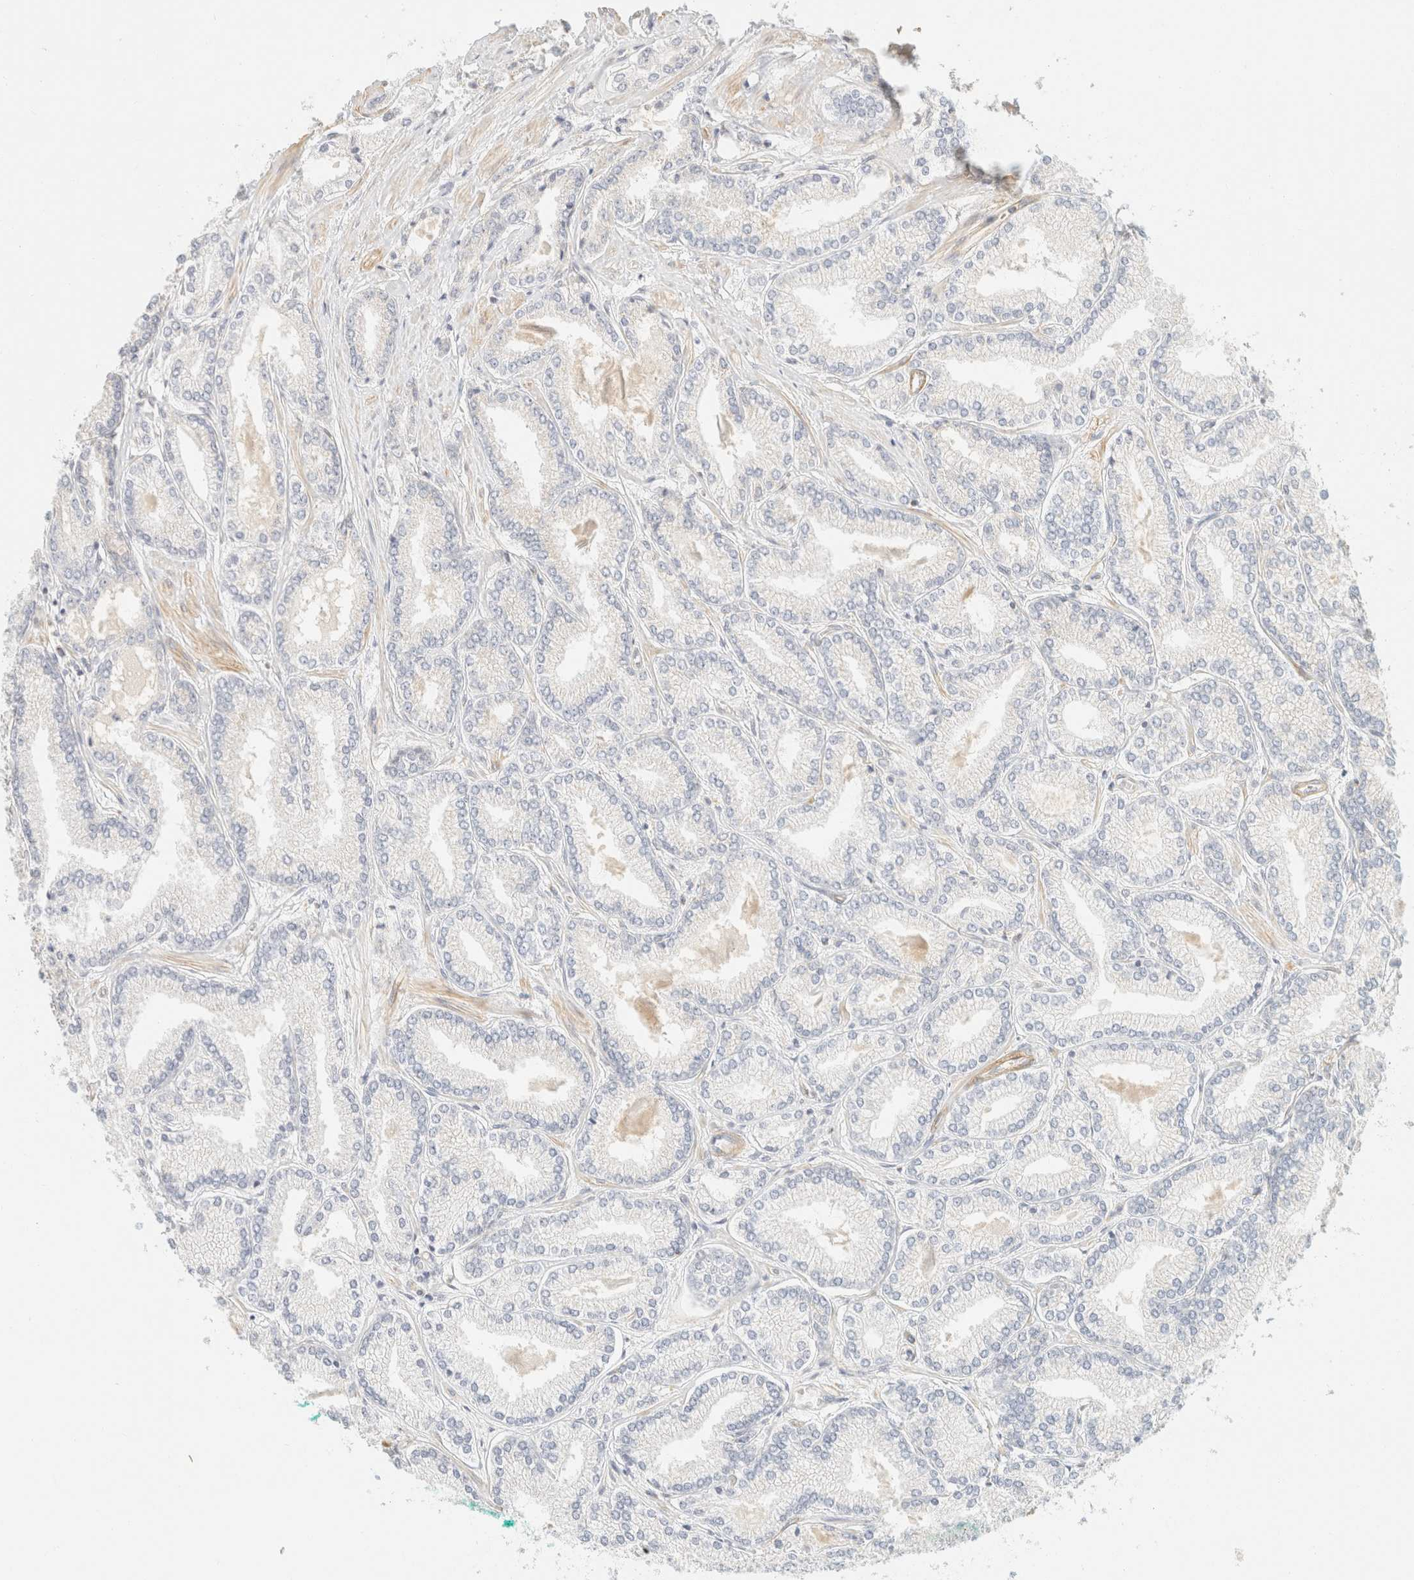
{"staining": {"intensity": "negative", "quantity": "none", "location": "none"}, "tissue": "prostate cancer", "cell_type": "Tumor cells", "image_type": "cancer", "snomed": [{"axis": "morphology", "description": "Adenocarcinoma, Low grade"}, {"axis": "topography", "description": "Prostate"}], "caption": "Tumor cells show no significant expression in prostate cancer.", "gene": "MRM3", "patient": {"sex": "male", "age": 62}}